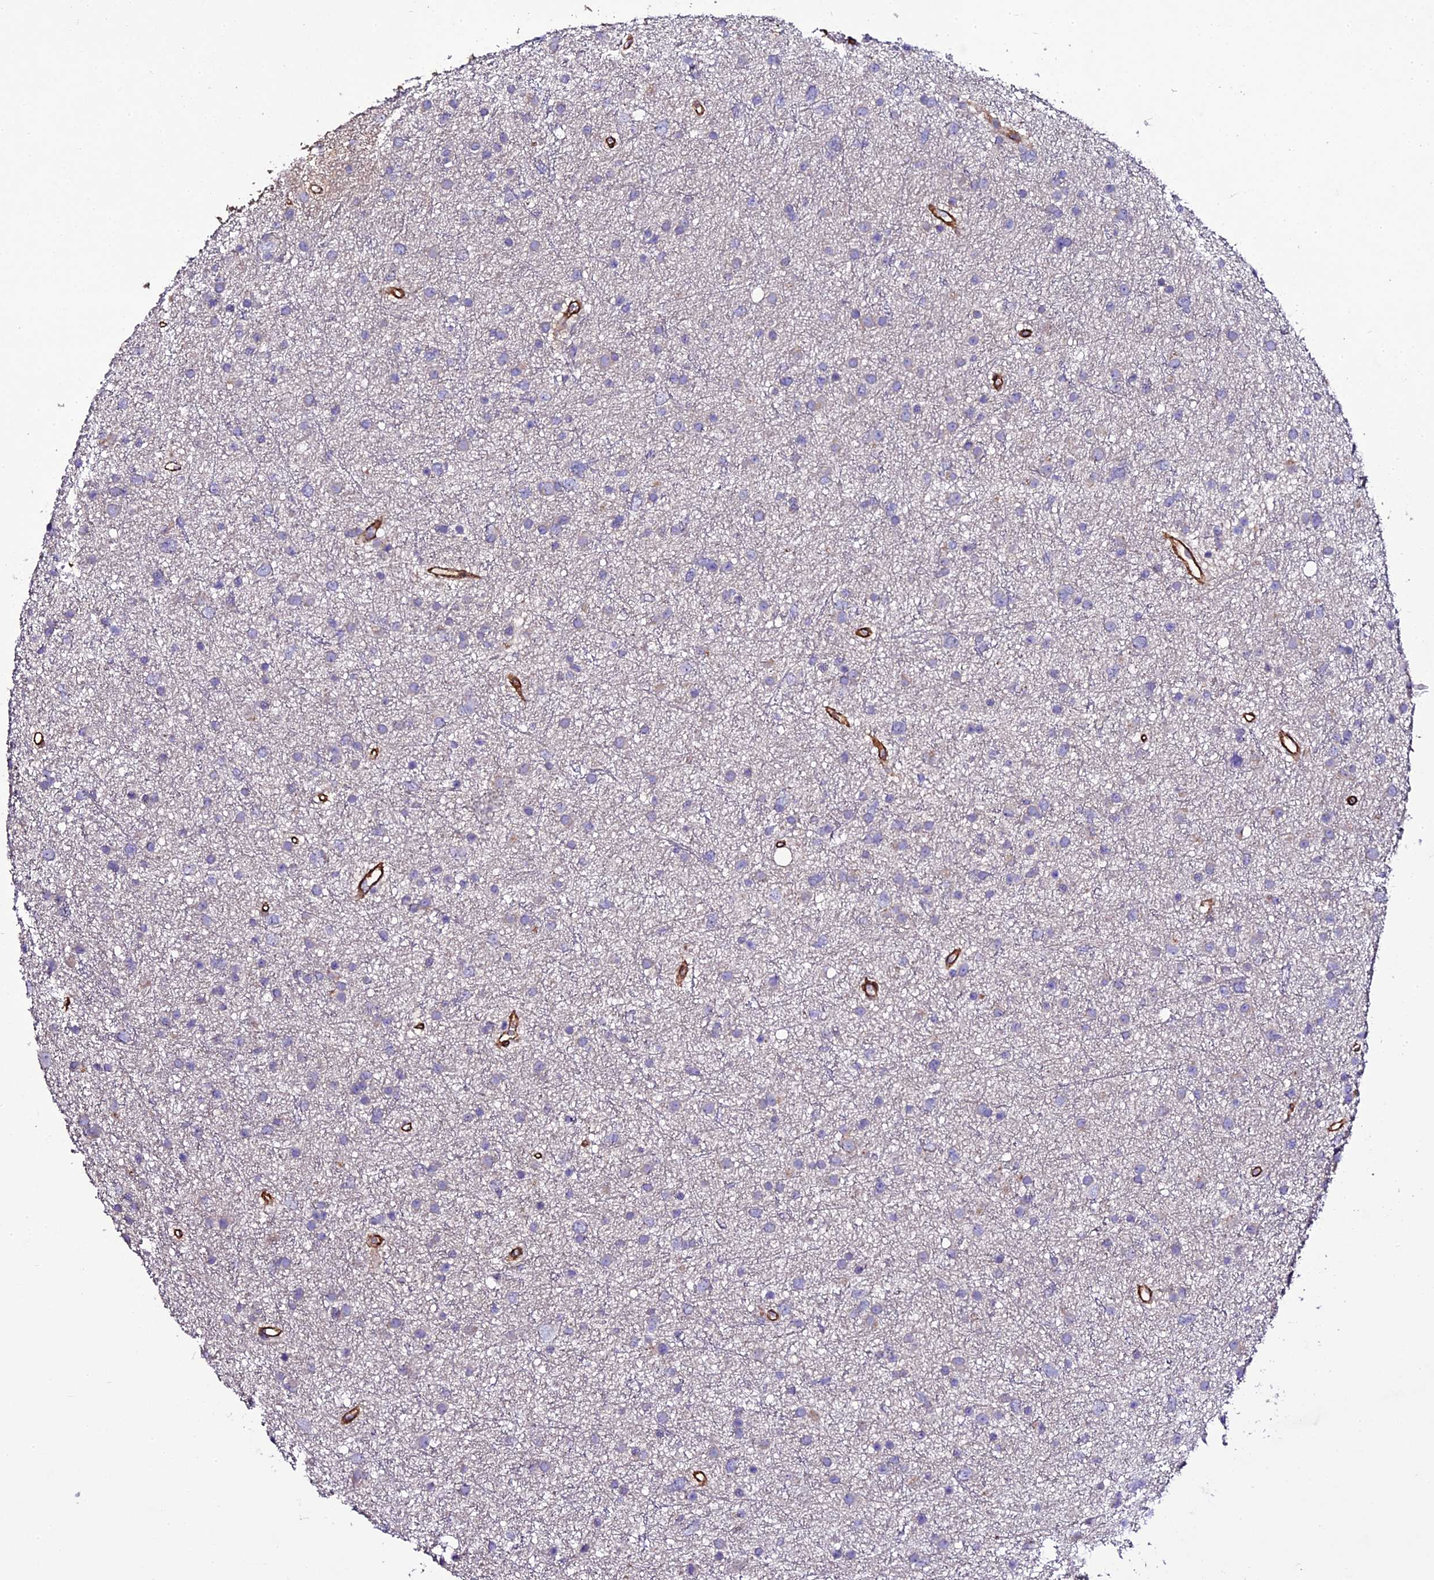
{"staining": {"intensity": "negative", "quantity": "none", "location": "none"}, "tissue": "glioma", "cell_type": "Tumor cells", "image_type": "cancer", "snomed": [{"axis": "morphology", "description": "Glioma, malignant, Low grade"}, {"axis": "topography", "description": "Cerebral cortex"}], "caption": "An IHC photomicrograph of glioma is shown. There is no staining in tumor cells of glioma. (DAB (3,3'-diaminobenzidine) IHC with hematoxylin counter stain).", "gene": "MEX3C", "patient": {"sex": "female", "age": 39}}